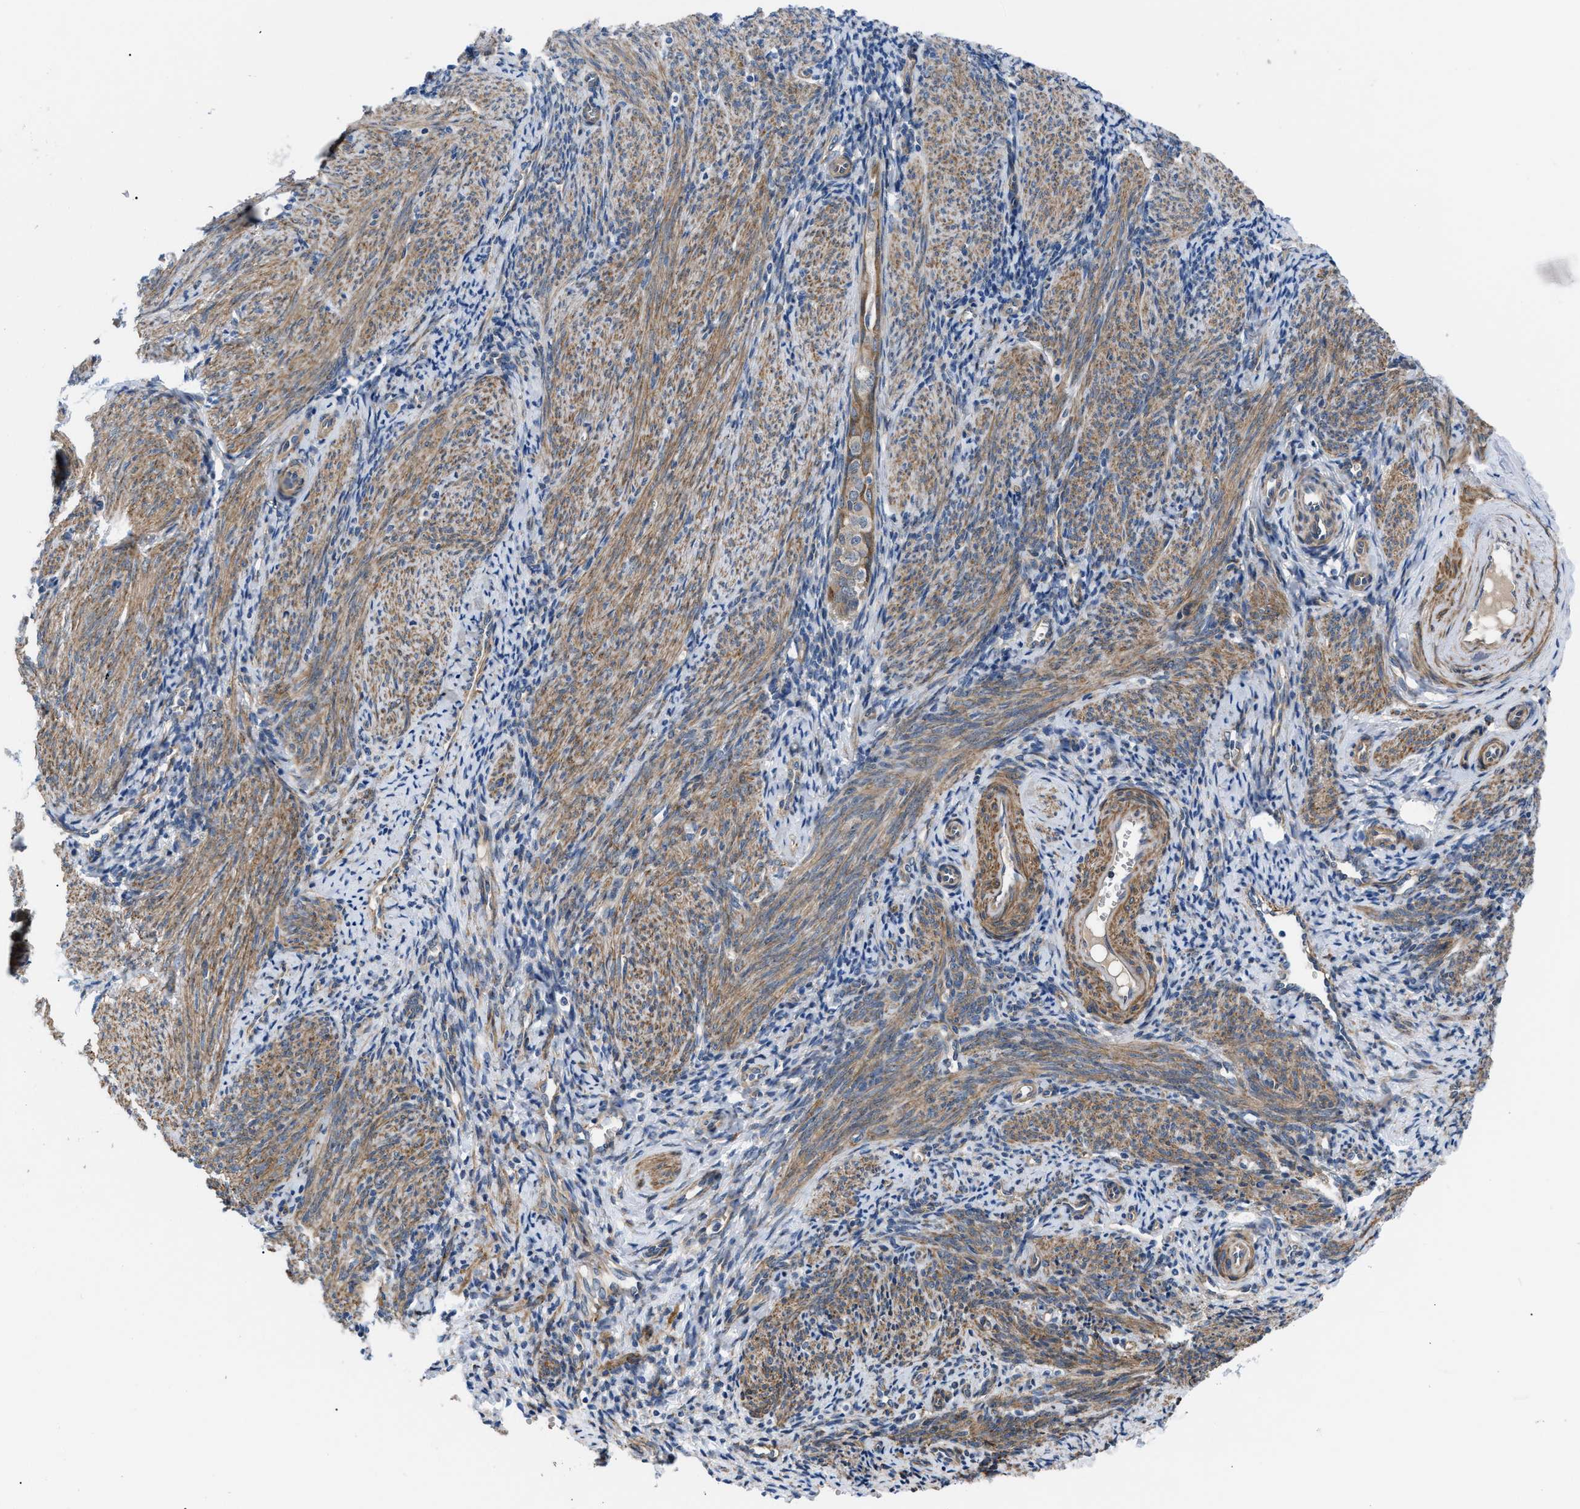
{"staining": {"intensity": "moderate", "quantity": "<25%", "location": "cytoplasmic/membranous"}, "tissue": "endometrium", "cell_type": "Cells in endometrial stroma", "image_type": "normal", "snomed": [{"axis": "morphology", "description": "Normal tissue, NOS"}, {"axis": "topography", "description": "Endometrium"}], "caption": "Benign endometrium reveals moderate cytoplasmic/membranous staining in about <25% of cells in endometrial stroma.", "gene": "MYO10", "patient": {"sex": "female", "age": 50}}